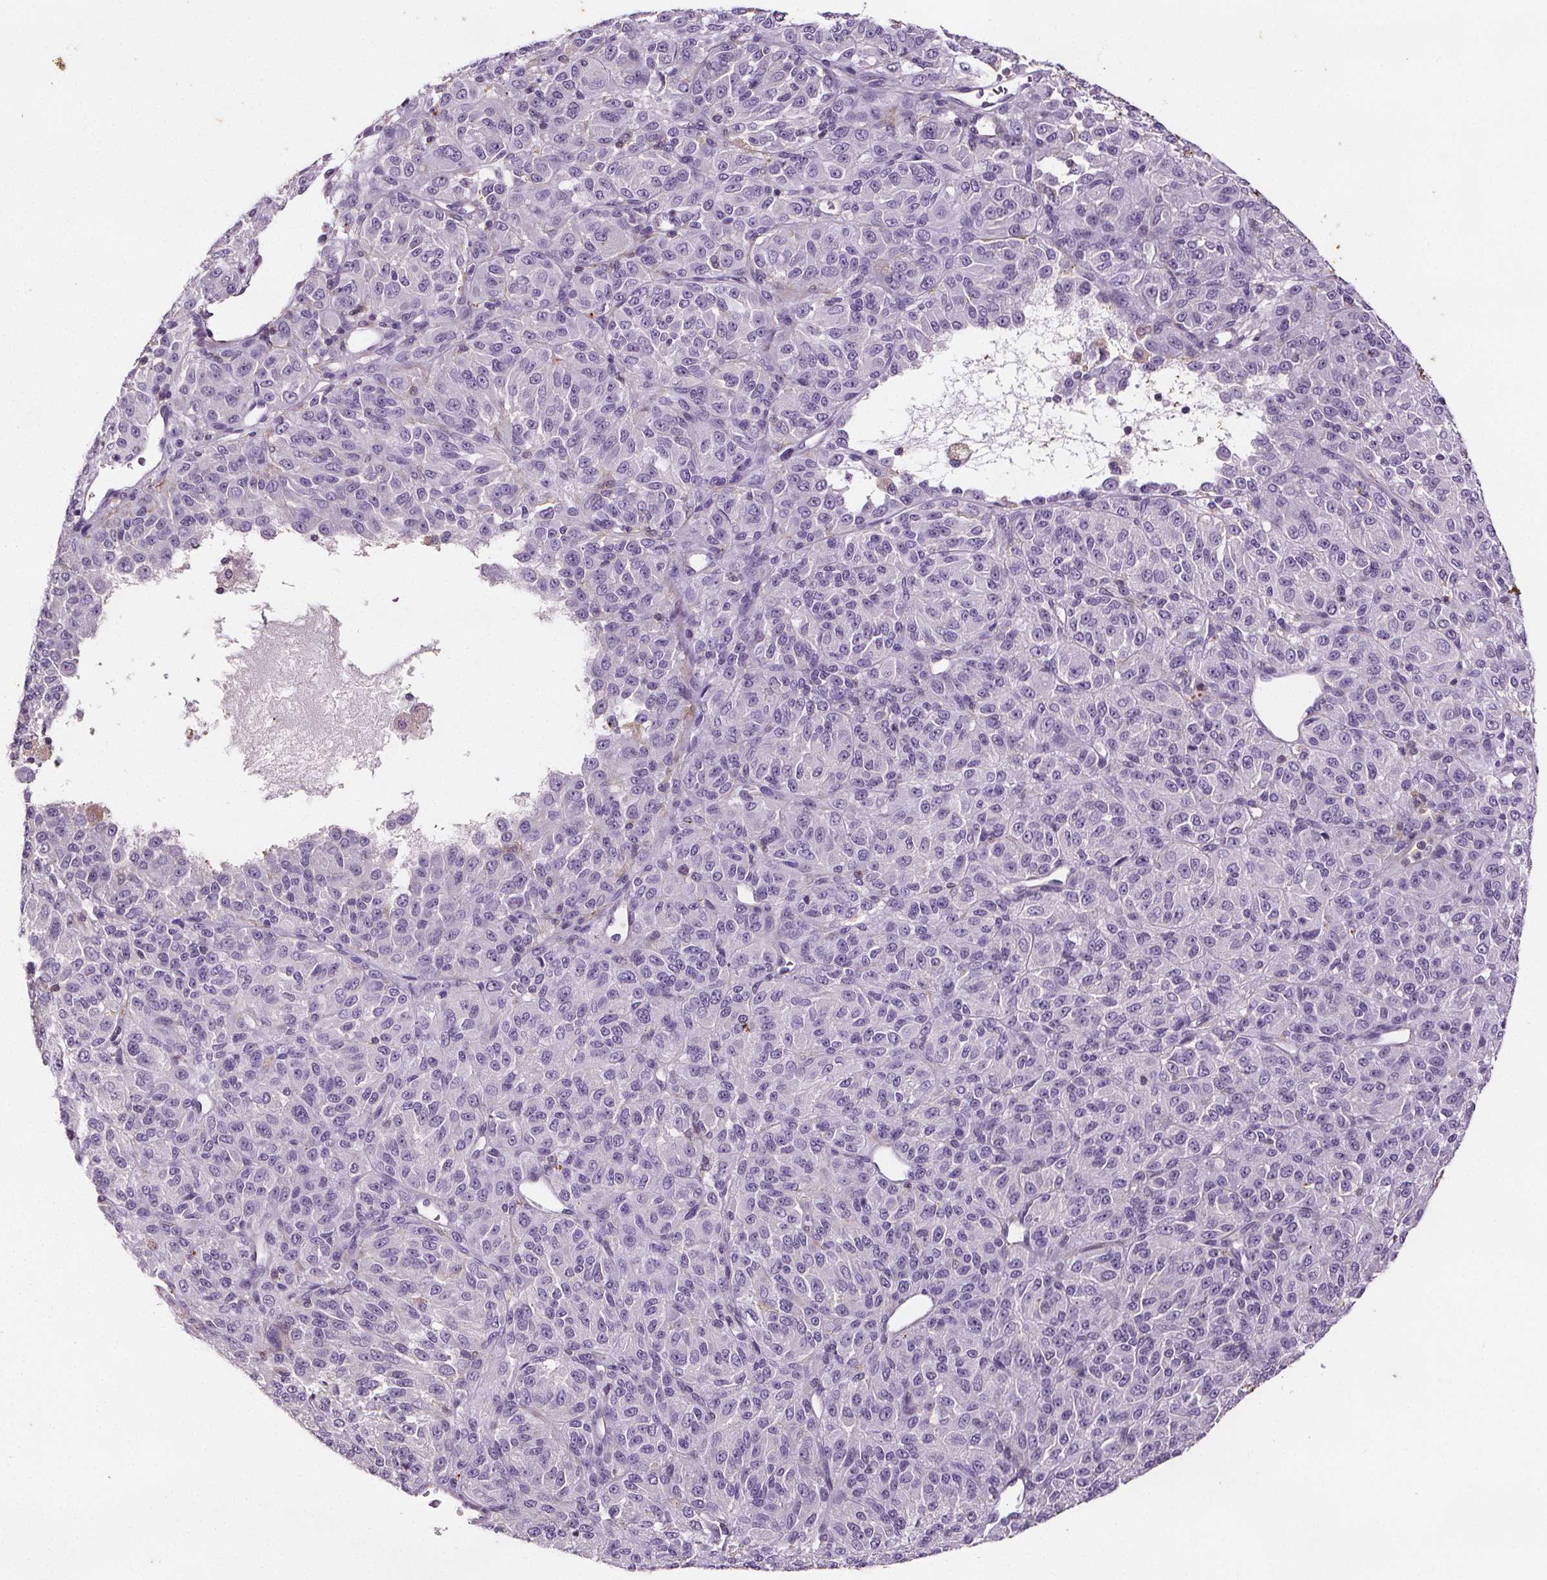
{"staining": {"intensity": "negative", "quantity": "none", "location": "none"}, "tissue": "melanoma", "cell_type": "Tumor cells", "image_type": "cancer", "snomed": [{"axis": "morphology", "description": "Malignant melanoma, Metastatic site"}, {"axis": "topography", "description": "Brain"}], "caption": "This is an immunohistochemistry image of human melanoma. There is no positivity in tumor cells.", "gene": "C19orf84", "patient": {"sex": "female", "age": 56}}